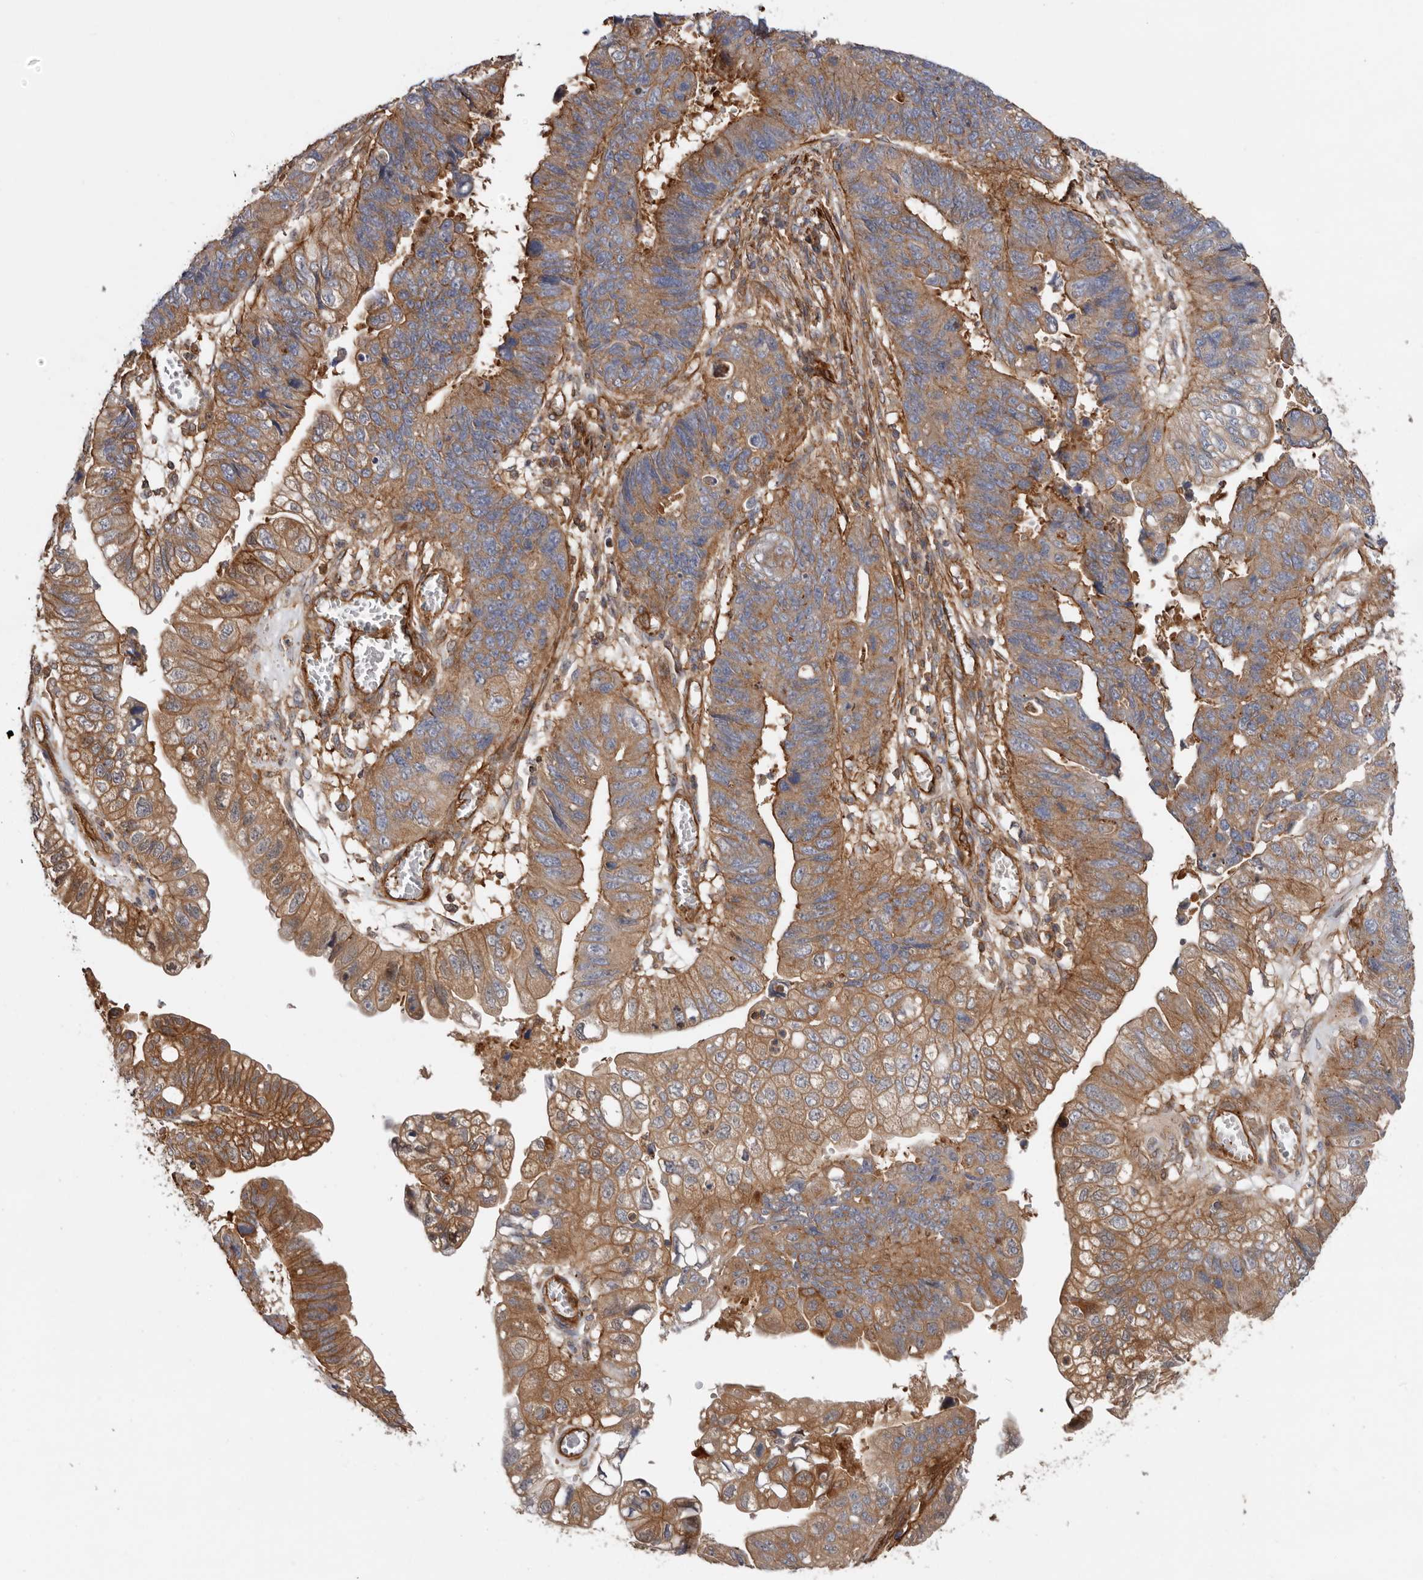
{"staining": {"intensity": "moderate", "quantity": ">75%", "location": "cytoplasmic/membranous"}, "tissue": "stomach cancer", "cell_type": "Tumor cells", "image_type": "cancer", "snomed": [{"axis": "morphology", "description": "Adenocarcinoma, NOS"}, {"axis": "topography", "description": "Stomach"}], "caption": "The immunohistochemical stain highlights moderate cytoplasmic/membranous expression in tumor cells of stomach adenocarcinoma tissue.", "gene": "TMC7", "patient": {"sex": "male", "age": 59}}